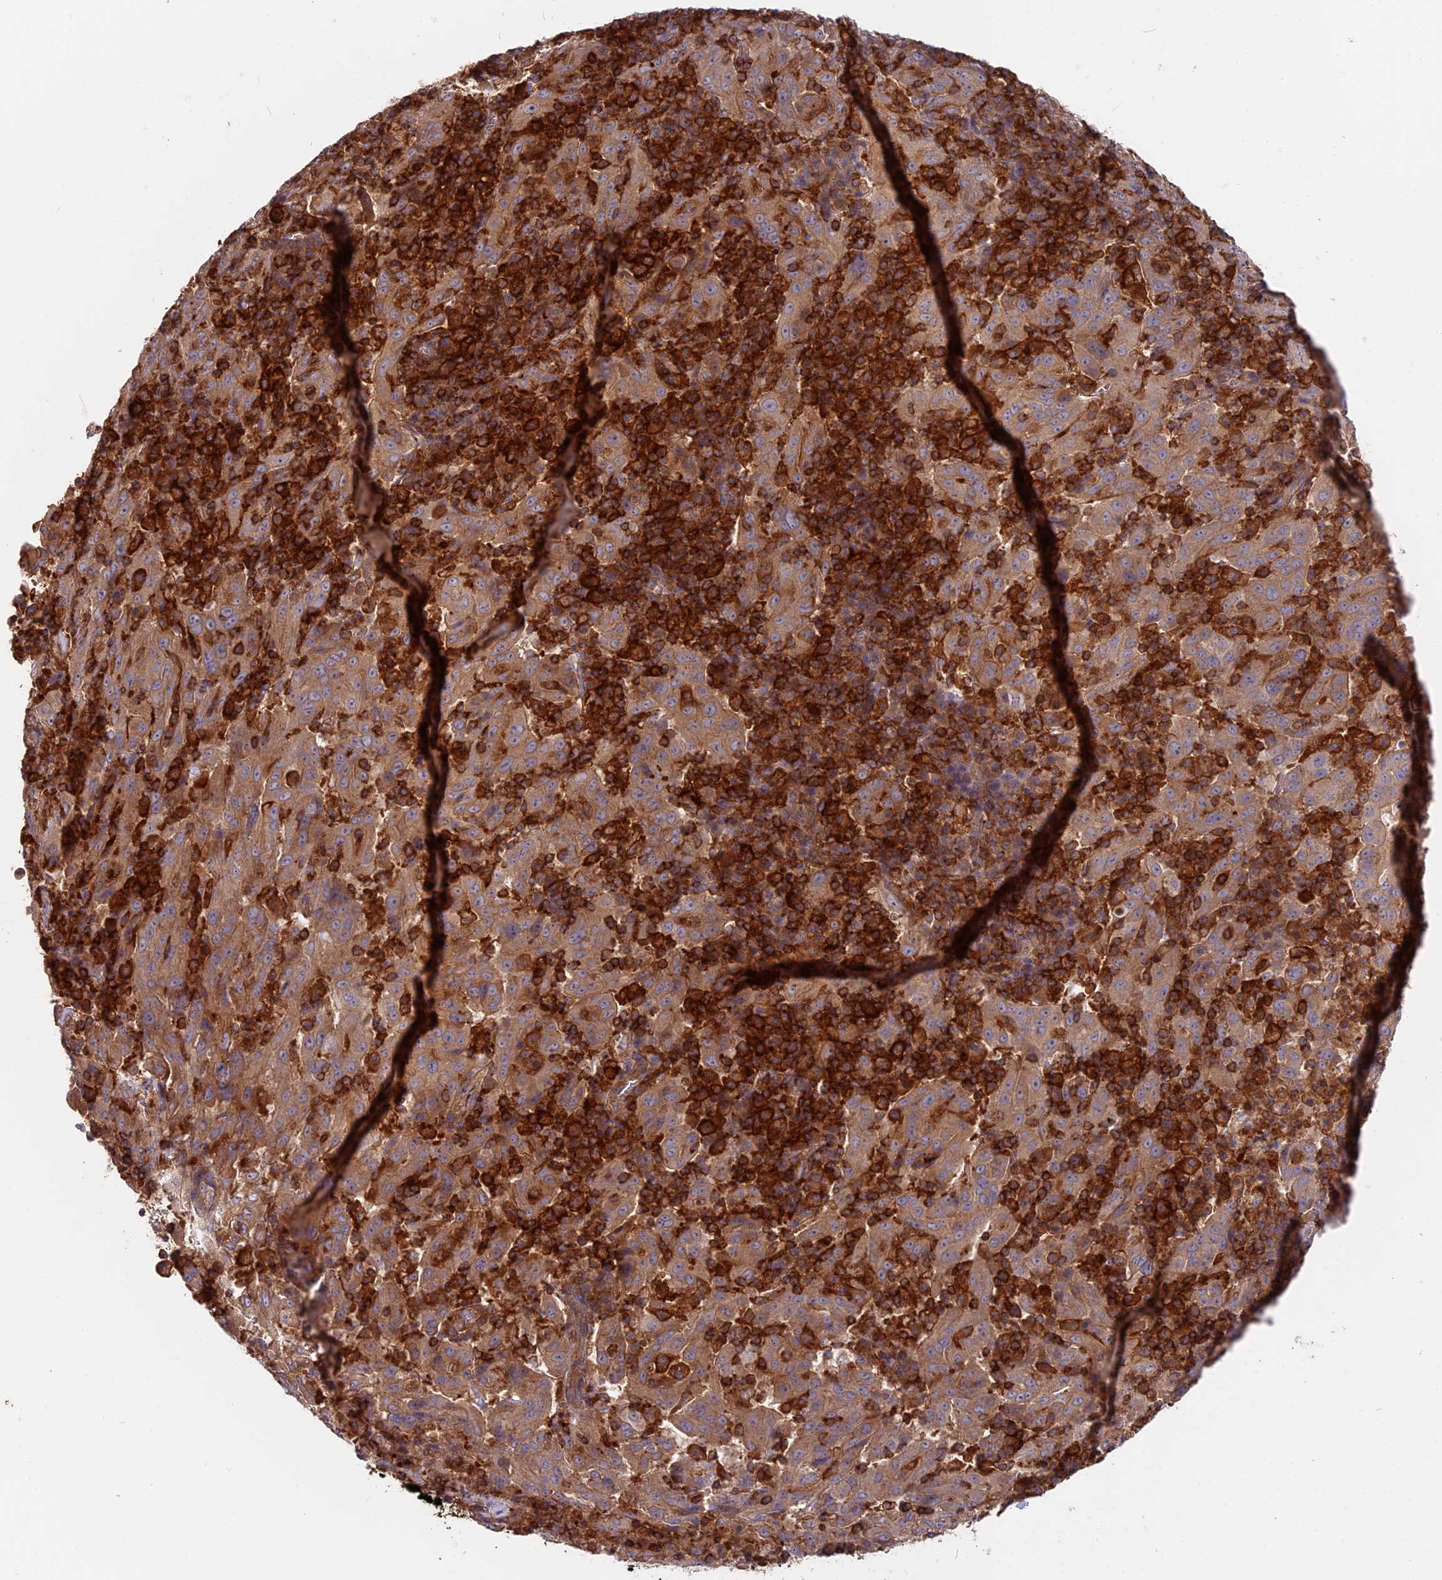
{"staining": {"intensity": "moderate", "quantity": ">75%", "location": "cytoplasmic/membranous"}, "tissue": "pancreatic cancer", "cell_type": "Tumor cells", "image_type": "cancer", "snomed": [{"axis": "morphology", "description": "Adenocarcinoma, NOS"}, {"axis": "topography", "description": "Pancreas"}], "caption": "IHC staining of pancreatic adenocarcinoma, which displays medium levels of moderate cytoplasmic/membranous positivity in about >75% of tumor cells indicating moderate cytoplasmic/membranous protein staining. The staining was performed using DAB (brown) for protein detection and nuclei were counterstained in hematoxylin (blue).", "gene": "MYO9B", "patient": {"sex": "male", "age": 63}}